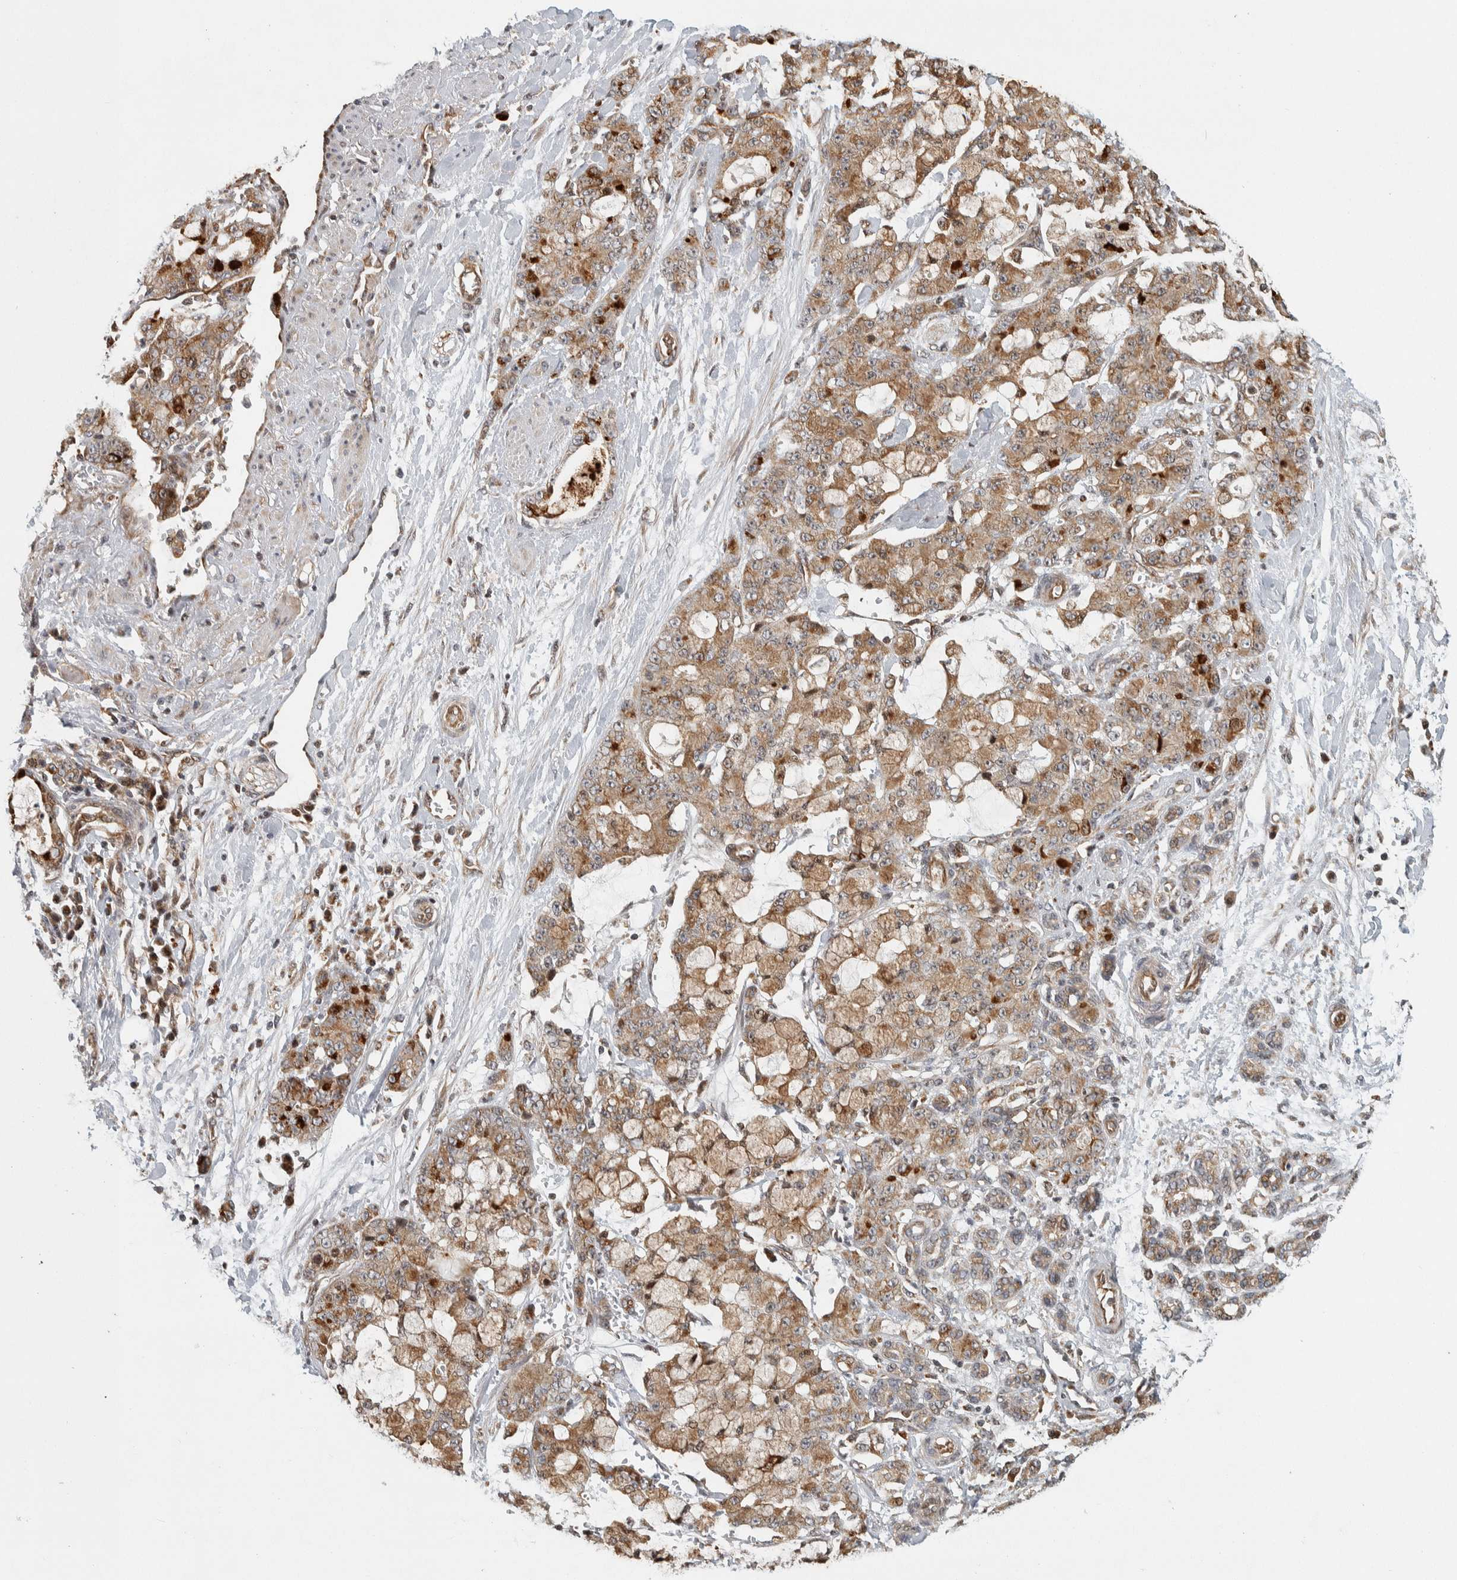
{"staining": {"intensity": "moderate", "quantity": ">75%", "location": "cytoplasmic/membranous"}, "tissue": "pancreatic cancer", "cell_type": "Tumor cells", "image_type": "cancer", "snomed": [{"axis": "morphology", "description": "Adenocarcinoma, NOS"}, {"axis": "topography", "description": "Pancreas"}], "caption": "Brown immunohistochemical staining in human pancreatic cancer exhibits moderate cytoplasmic/membranous positivity in approximately >75% of tumor cells. The staining was performed using DAB (3,3'-diaminobenzidine), with brown indicating positive protein expression. Nuclei are stained blue with hematoxylin.", "gene": "AFP", "patient": {"sex": "female", "age": 73}}